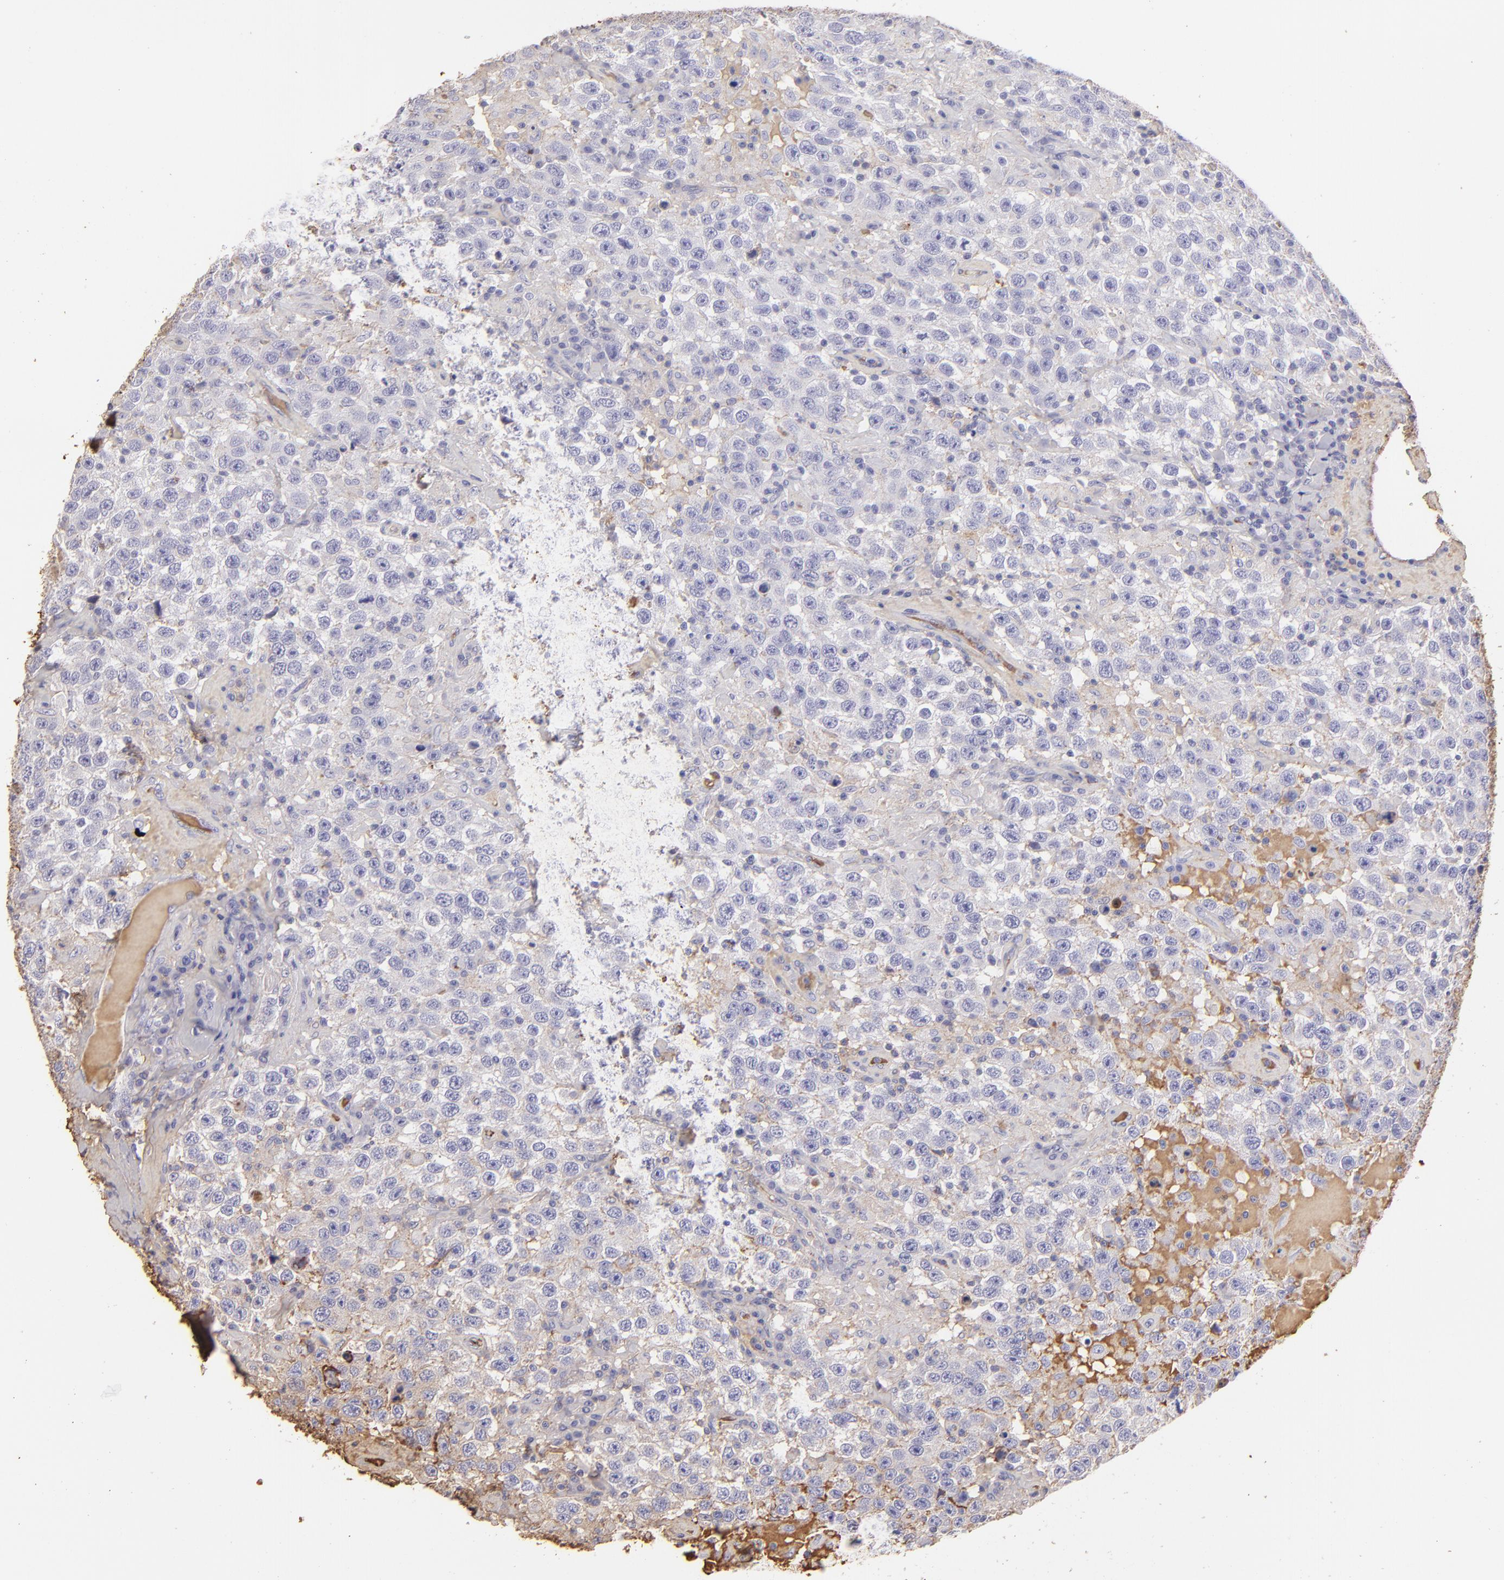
{"staining": {"intensity": "weak", "quantity": ">75%", "location": "cytoplasmic/membranous"}, "tissue": "testis cancer", "cell_type": "Tumor cells", "image_type": "cancer", "snomed": [{"axis": "morphology", "description": "Seminoma, NOS"}, {"axis": "topography", "description": "Testis"}], "caption": "DAB (3,3'-diaminobenzidine) immunohistochemical staining of seminoma (testis) displays weak cytoplasmic/membranous protein positivity in approximately >75% of tumor cells.", "gene": "FGB", "patient": {"sex": "male", "age": 41}}